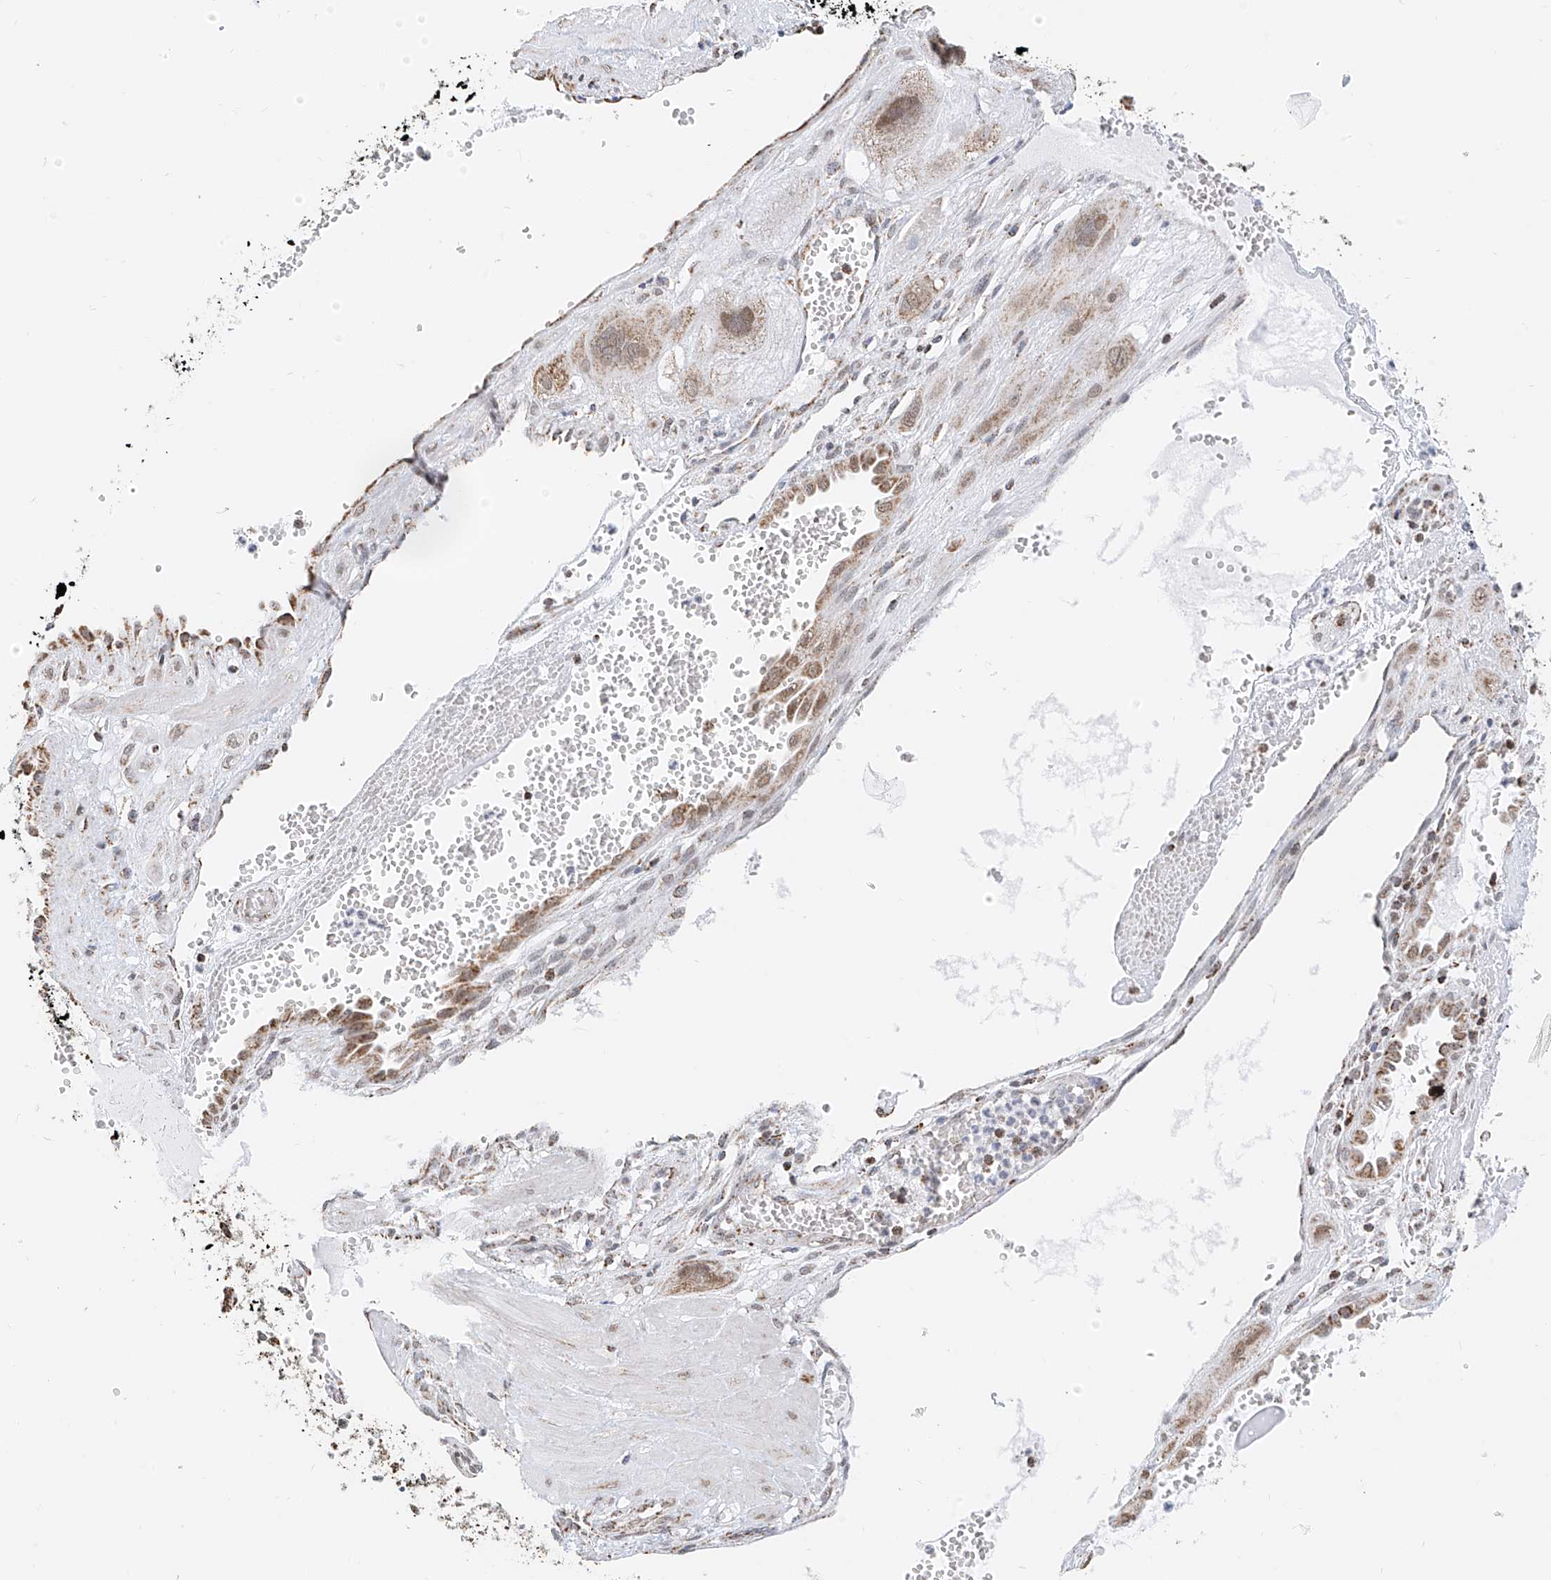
{"staining": {"intensity": "weak", "quantity": ">75%", "location": "cytoplasmic/membranous"}, "tissue": "cervical cancer", "cell_type": "Tumor cells", "image_type": "cancer", "snomed": [{"axis": "morphology", "description": "Squamous cell carcinoma, NOS"}, {"axis": "topography", "description": "Cervix"}], "caption": "A micrograph of cervical squamous cell carcinoma stained for a protein exhibits weak cytoplasmic/membranous brown staining in tumor cells. (IHC, brightfield microscopy, high magnification).", "gene": "NALCN", "patient": {"sex": "female", "age": 34}}